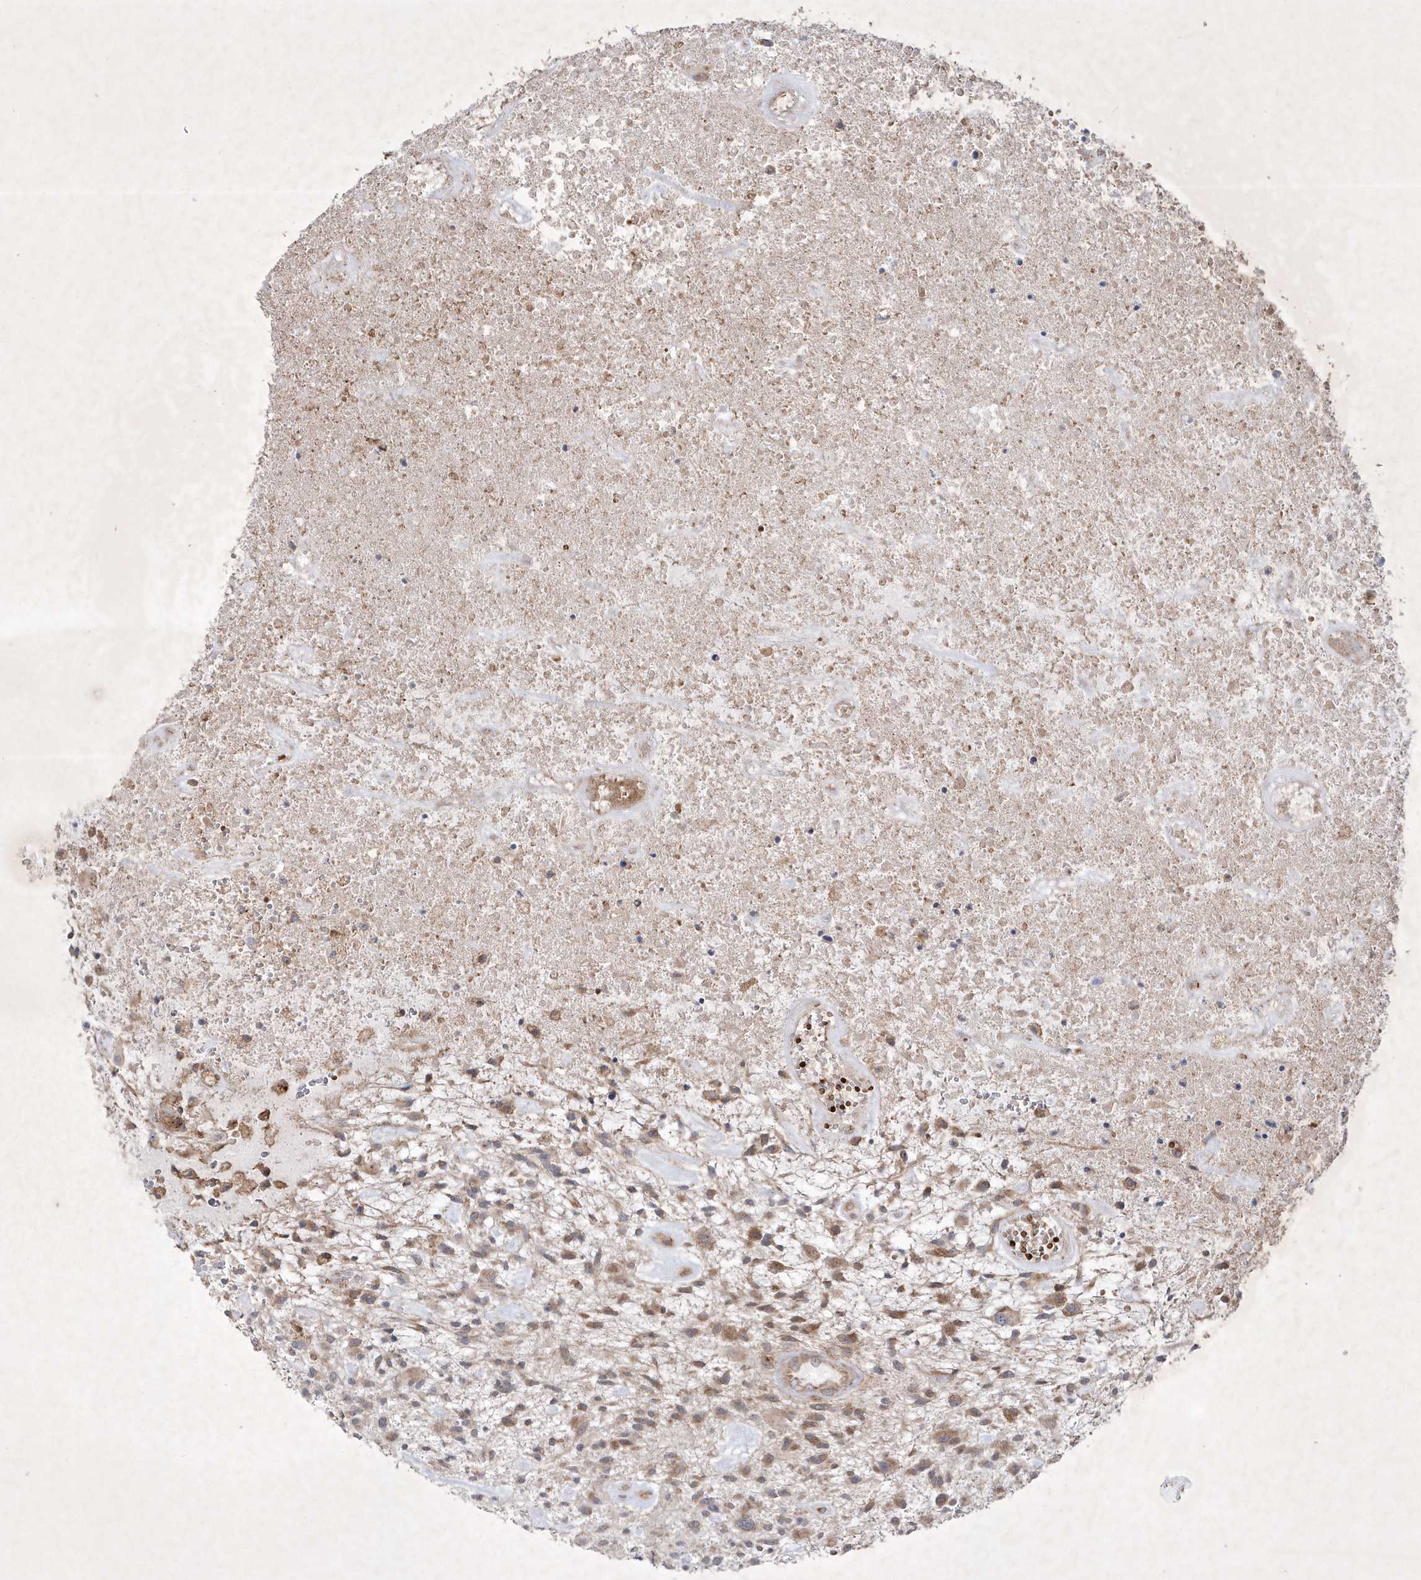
{"staining": {"intensity": "moderate", "quantity": "25%-75%", "location": "cytoplasmic/membranous"}, "tissue": "glioma", "cell_type": "Tumor cells", "image_type": "cancer", "snomed": [{"axis": "morphology", "description": "Glioma, malignant, High grade"}, {"axis": "topography", "description": "Brain"}], "caption": "Protein staining by IHC demonstrates moderate cytoplasmic/membranous positivity in approximately 25%-75% of tumor cells in glioma.", "gene": "OPA1", "patient": {"sex": "male", "age": 47}}